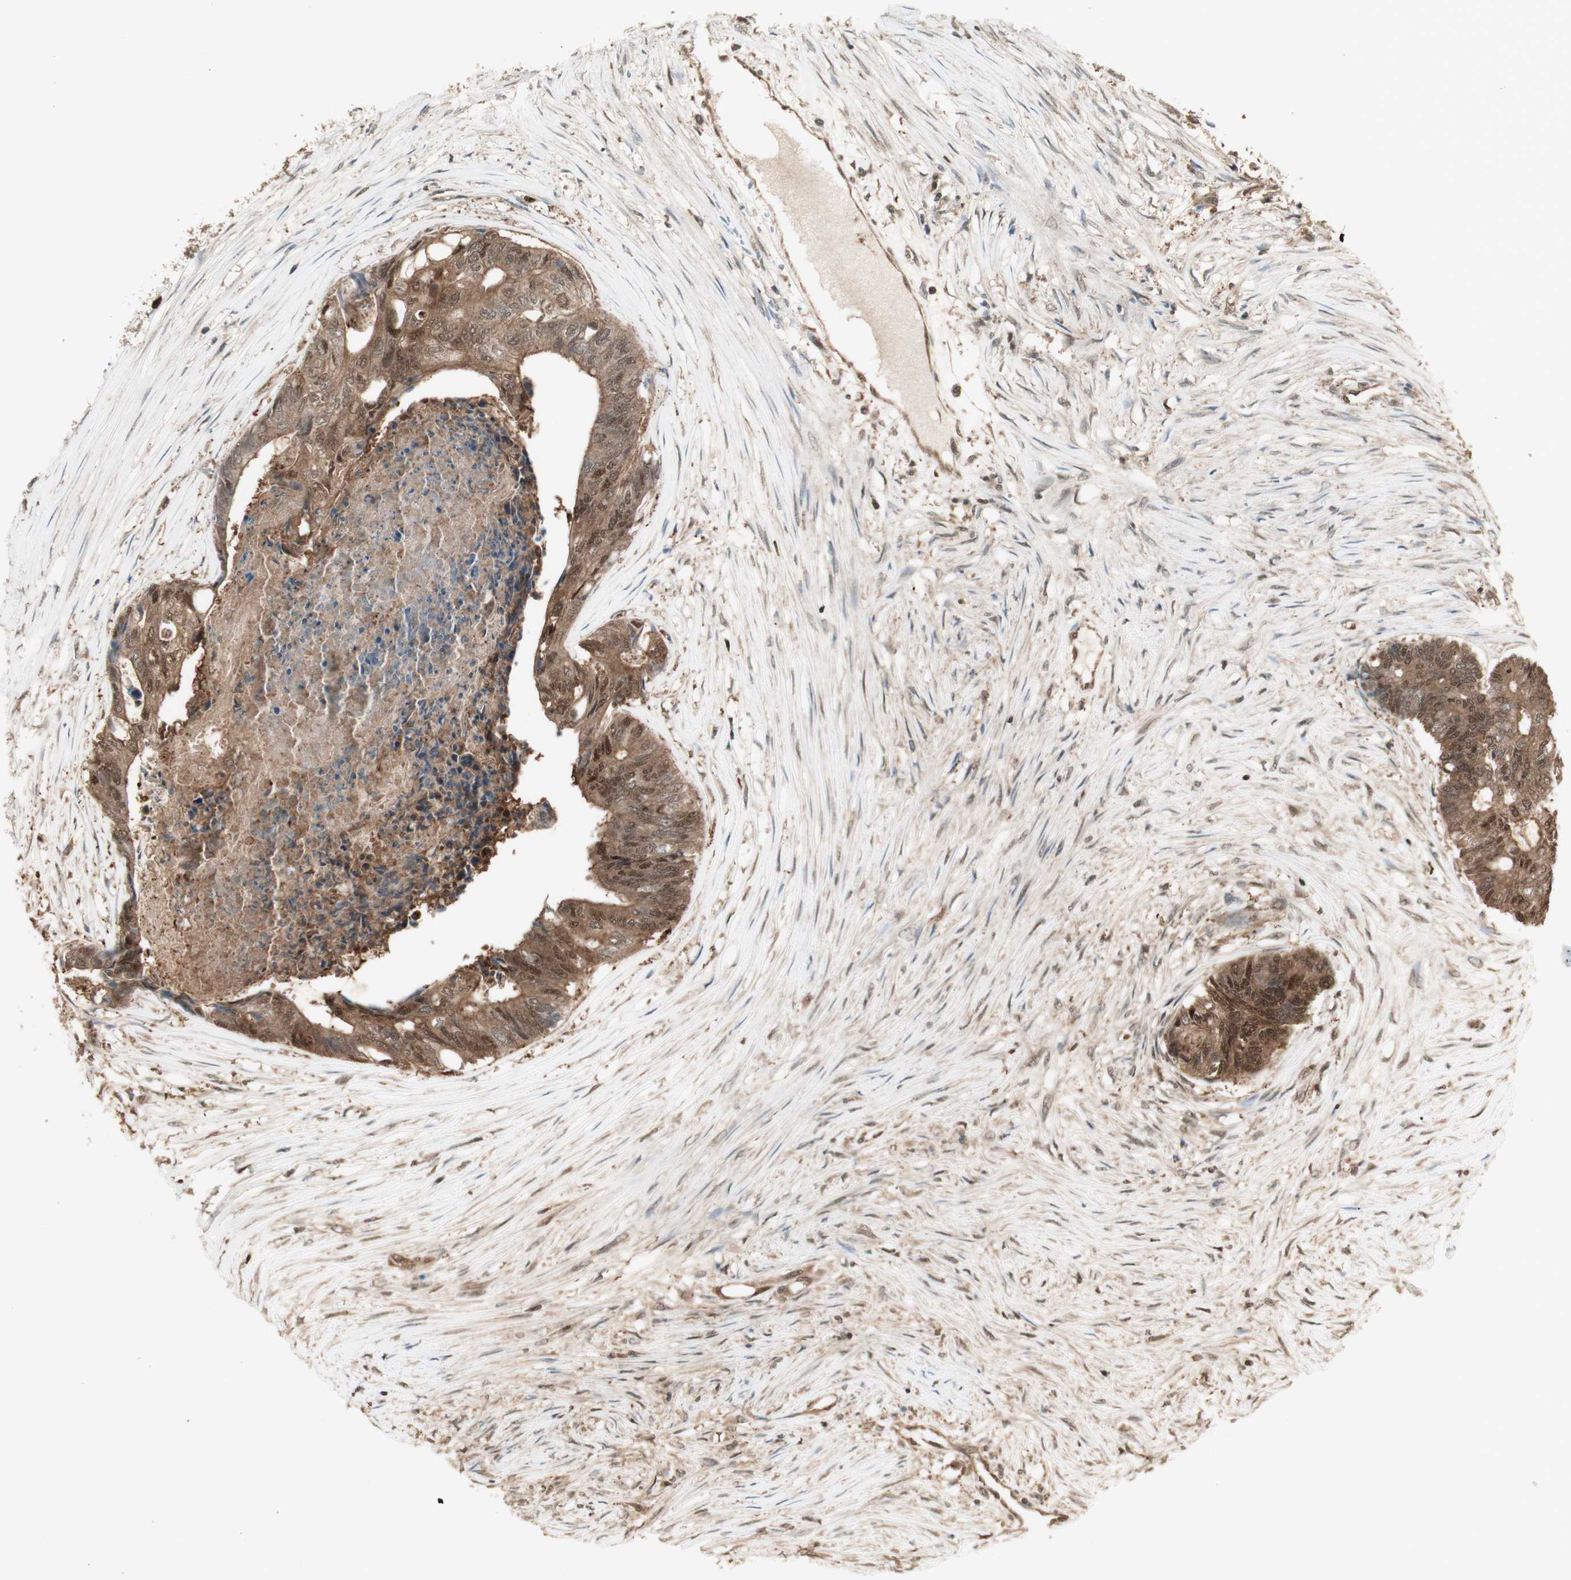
{"staining": {"intensity": "moderate", "quantity": ">75%", "location": "cytoplasmic/membranous,nuclear"}, "tissue": "colorectal cancer", "cell_type": "Tumor cells", "image_type": "cancer", "snomed": [{"axis": "morphology", "description": "Adenocarcinoma, NOS"}, {"axis": "topography", "description": "Rectum"}], "caption": "Human colorectal adenocarcinoma stained with a protein marker reveals moderate staining in tumor cells.", "gene": "YWHAB", "patient": {"sex": "male", "age": 63}}